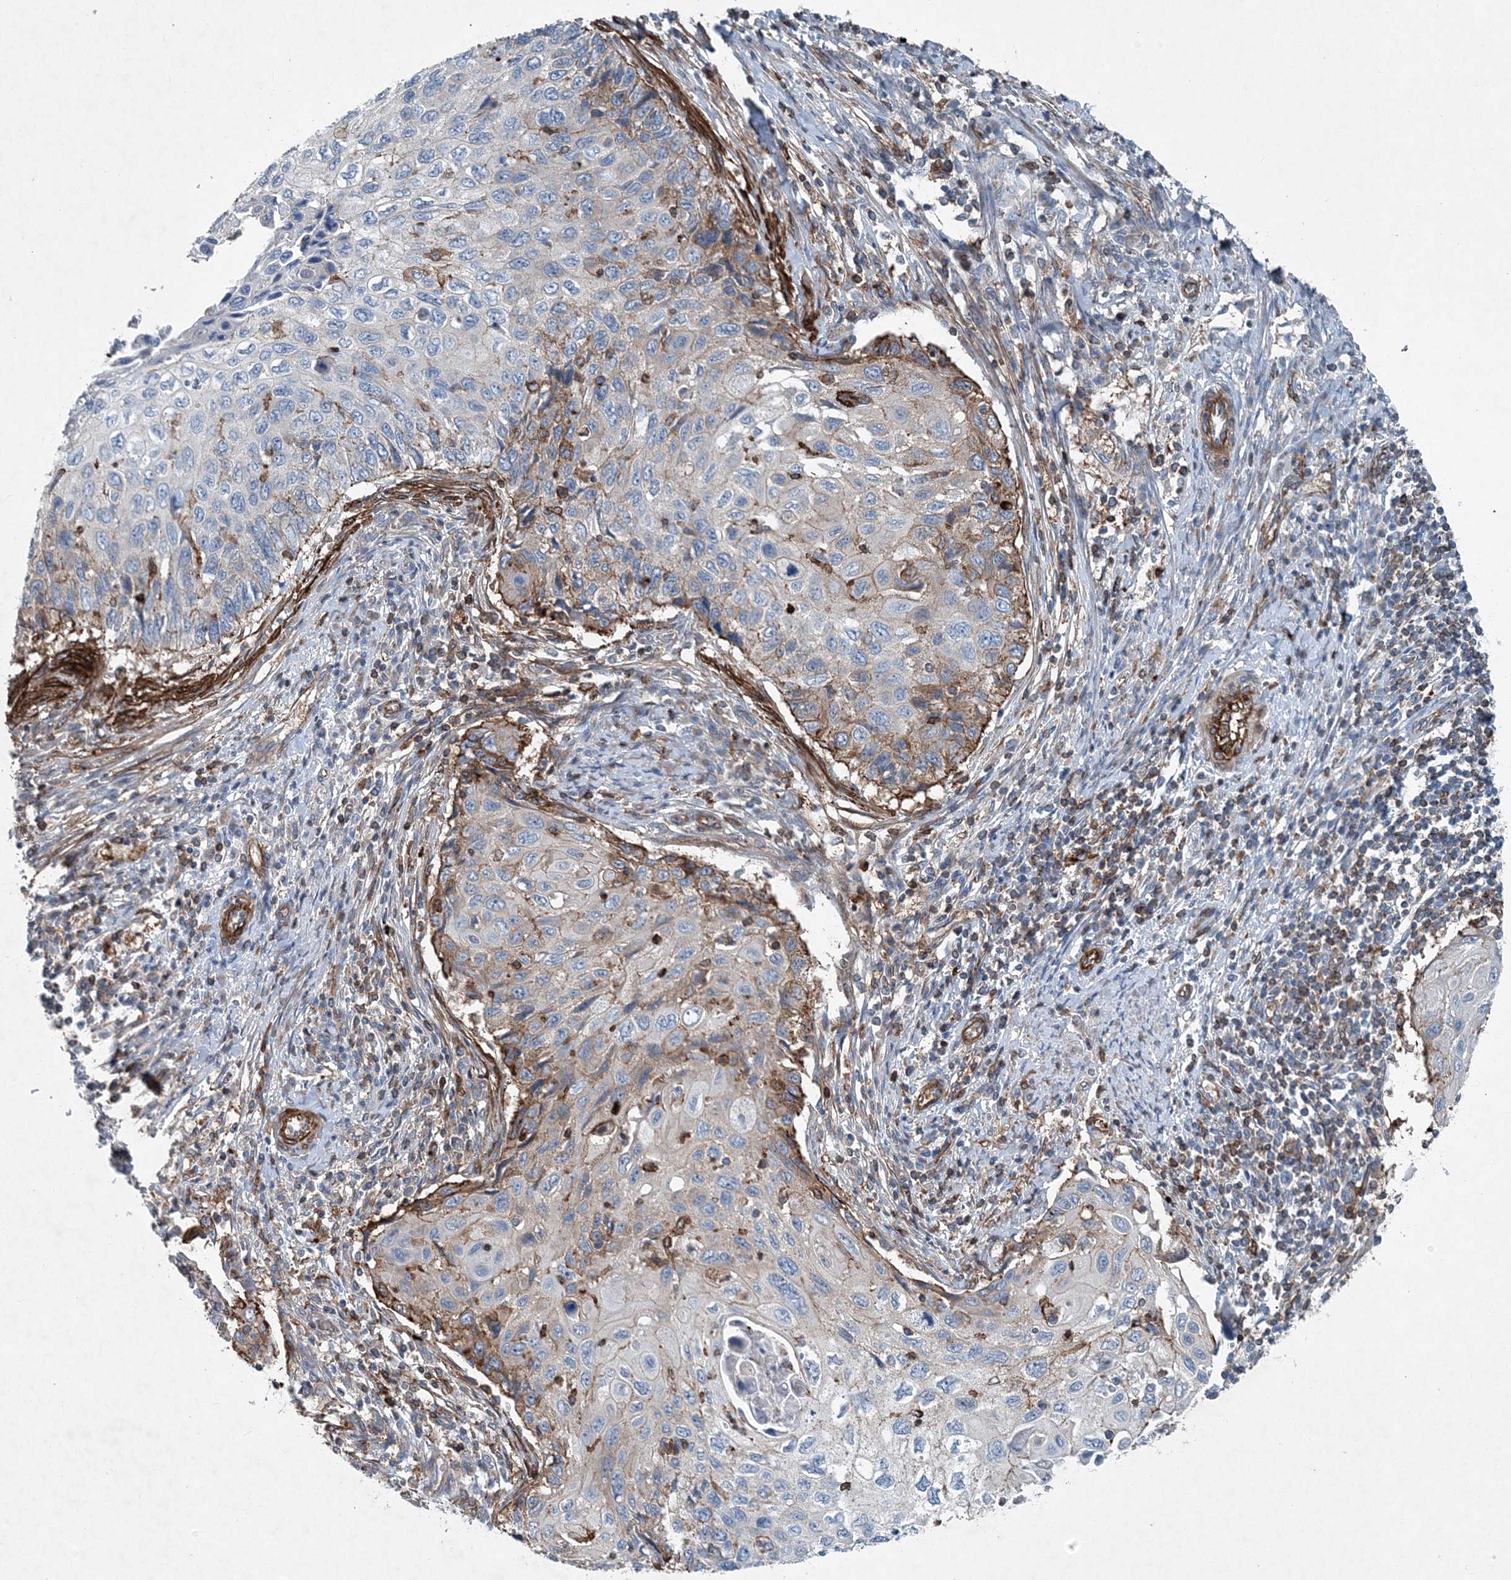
{"staining": {"intensity": "moderate", "quantity": "<25%", "location": "cytoplasmic/membranous"}, "tissue": "cervical cancer", "cell_type": "Tumor cells", "image_type": "cancer", "snomed": [{"axis": "morphology", "description": "Squamous cell carcinoma, NOS"}, {"axis": "topography", "description": "Cervix"}], "caption": "Immunohistochemistry (IHC) (DAB) staining of cervical cancer (squamous cell carcinoma) reveals moderate cytoplasmic/membranous protein expression in approximately <25% of tumor cells.", "gene": "DGUOK", "patient": {"sex": "female", "age": 70}}